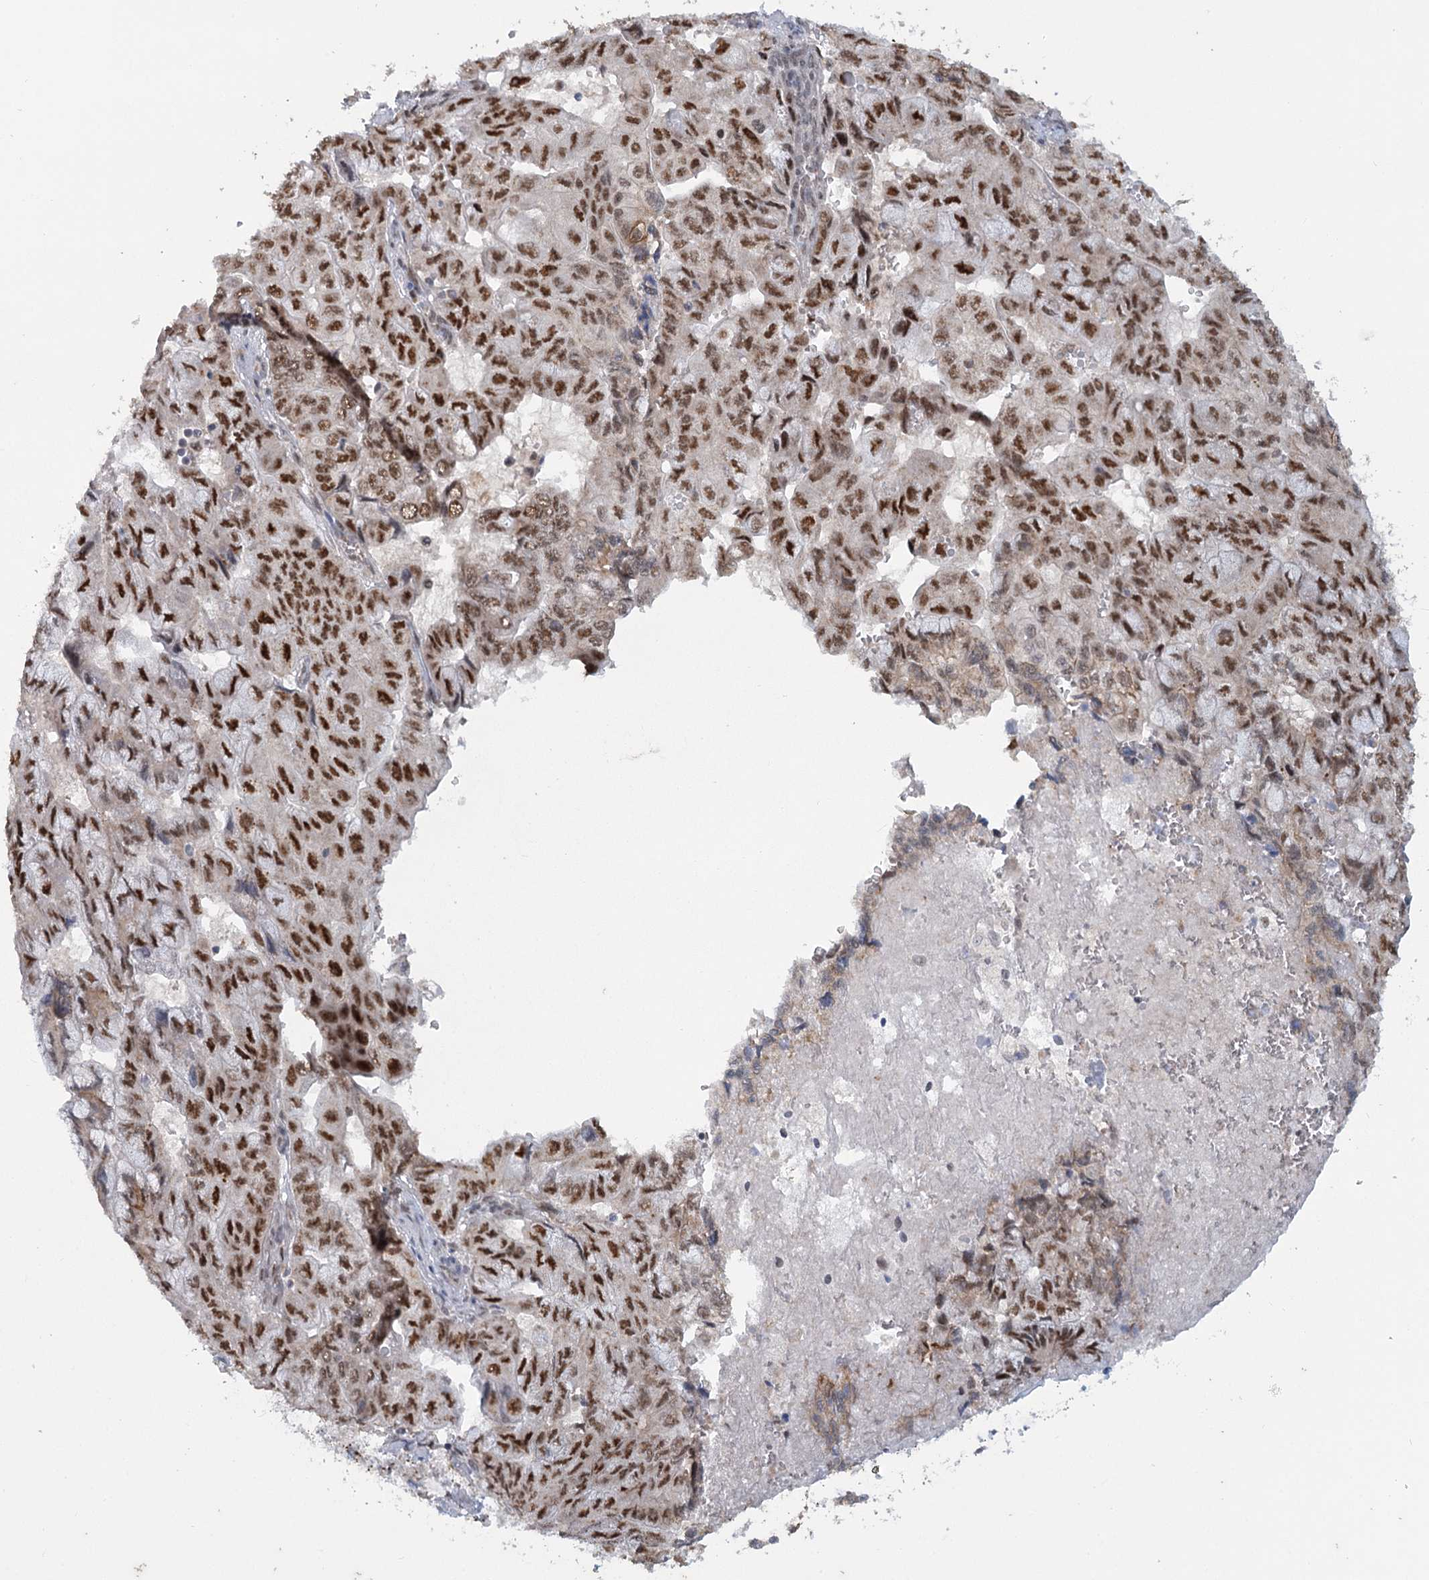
{"staining": {"intensity": "strong", "quantity": ">75%", "location": "nuclear"}, "tissue": "pancreatic cancer", "cell_type": "Tumor cells", "image_type": "cancer", "snomed": [{"axis": "morphology", "description": "Adenocarcinoma, NOS"}, {"axis": "topography", "description": "Pancreas"}], "caption": "Pancreatic adenocarcinoma tissue displays strong nuclear staining in approximately >75% of tumor cells, visualized by immunohistochemistry. The protein is shown in brown color, while the nuclei are stained blue.", "gene": "MTG1", "patient": {"sex": "male", "age": 51}}